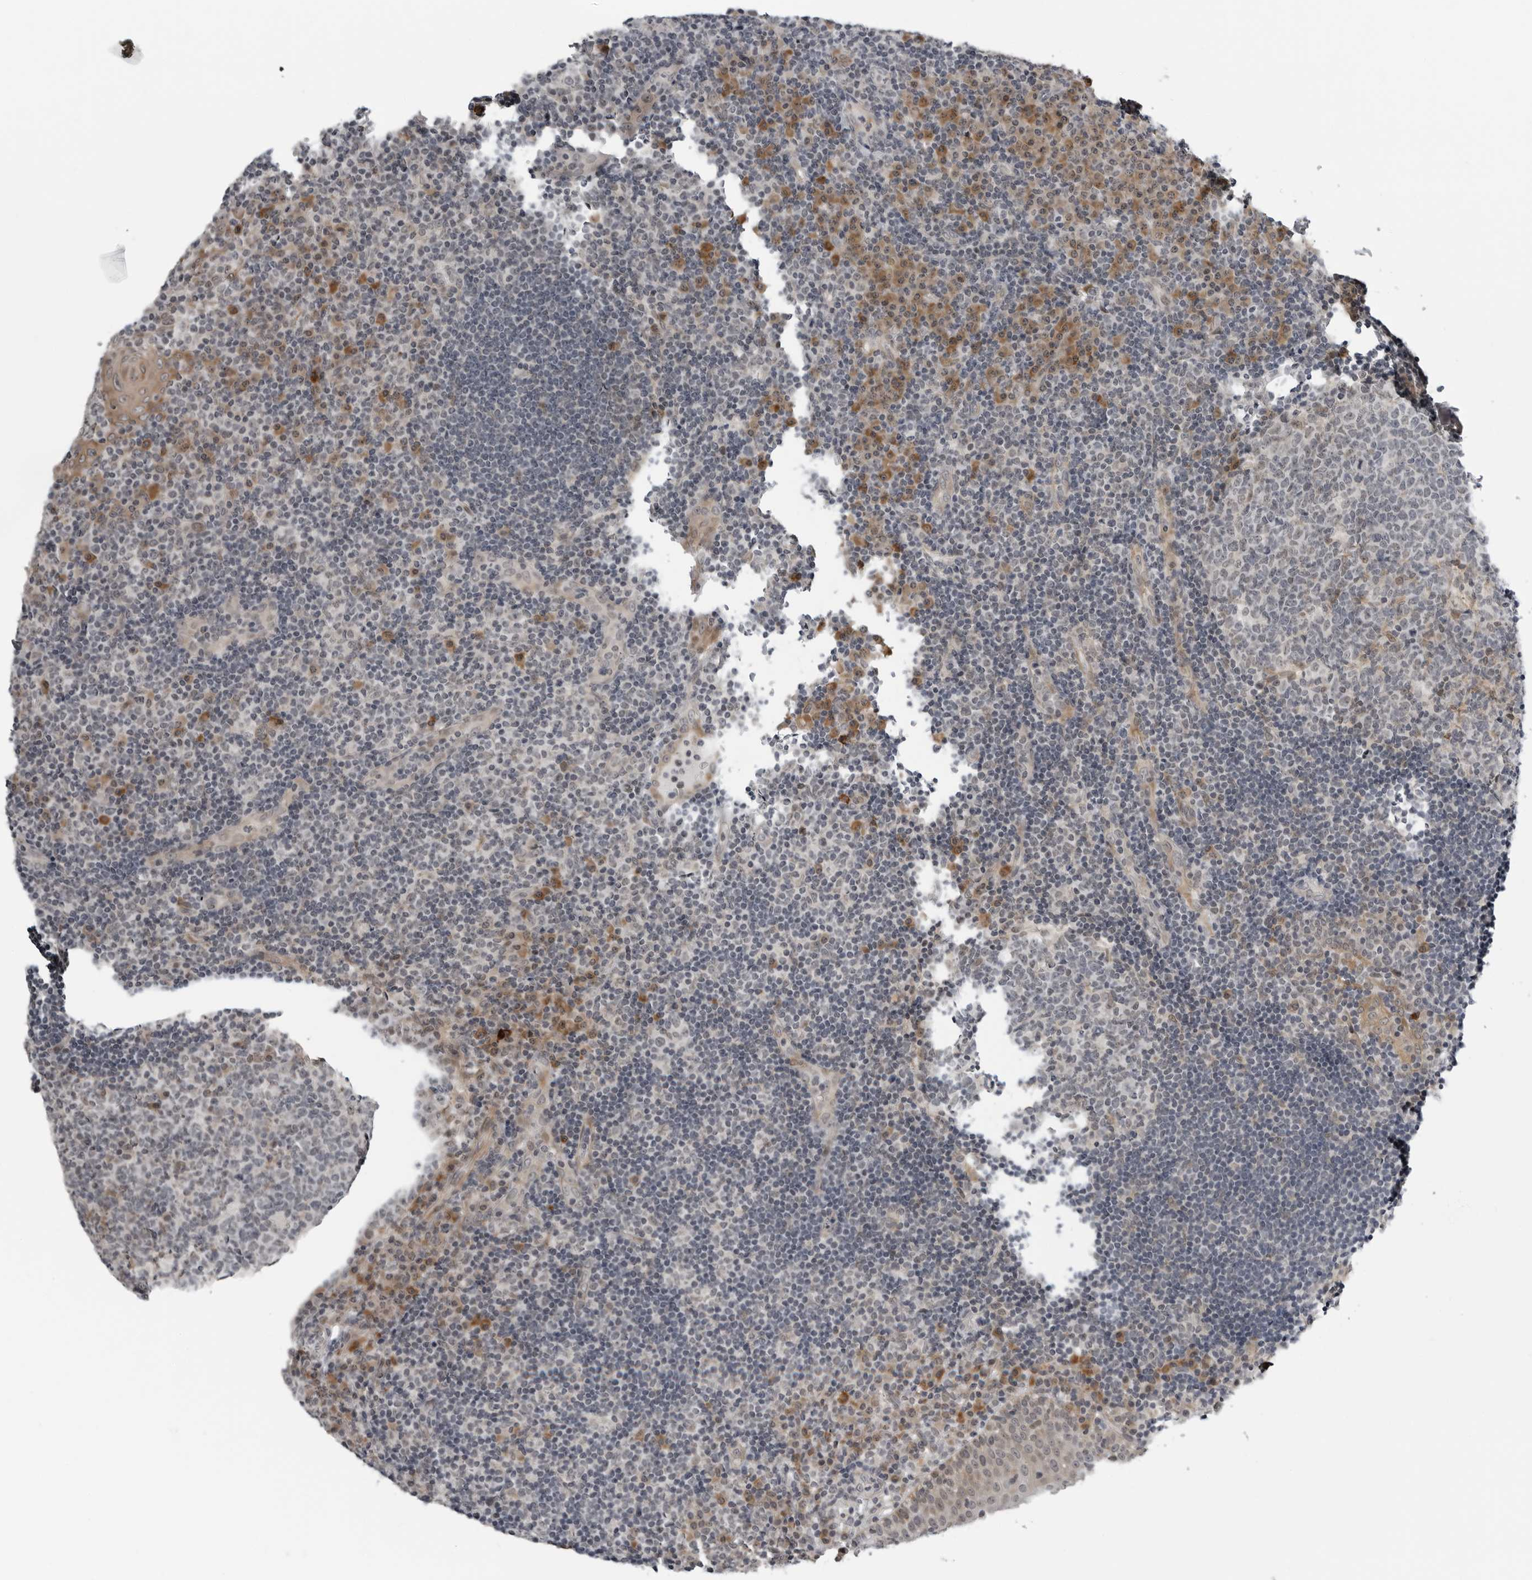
{"staining": {"intensity": "weak", "quantity": "<25%", "location": "cytoplasmic/membranous,nuclear"}, "tissue": "tonsil", "cell_type": "Germinal center cells", "image_type": "normal", "snomed": [{"axis": "morphology", "description": "Normal tissue, NOS"}, {"axis": "topography", "description": "Tonsil"}], "caption": "IHC micrograph of unremarkable tonsil: human tonsil stained with DAB displays no significant protein staining in germinal center cells. (DAB (3,3'-diaminobenzidine) immunohistochemistry visualized using brightfield microscopy, high magnification).", "gene": "ALPK2", "patient": {"sex": "female", "age": 40}}